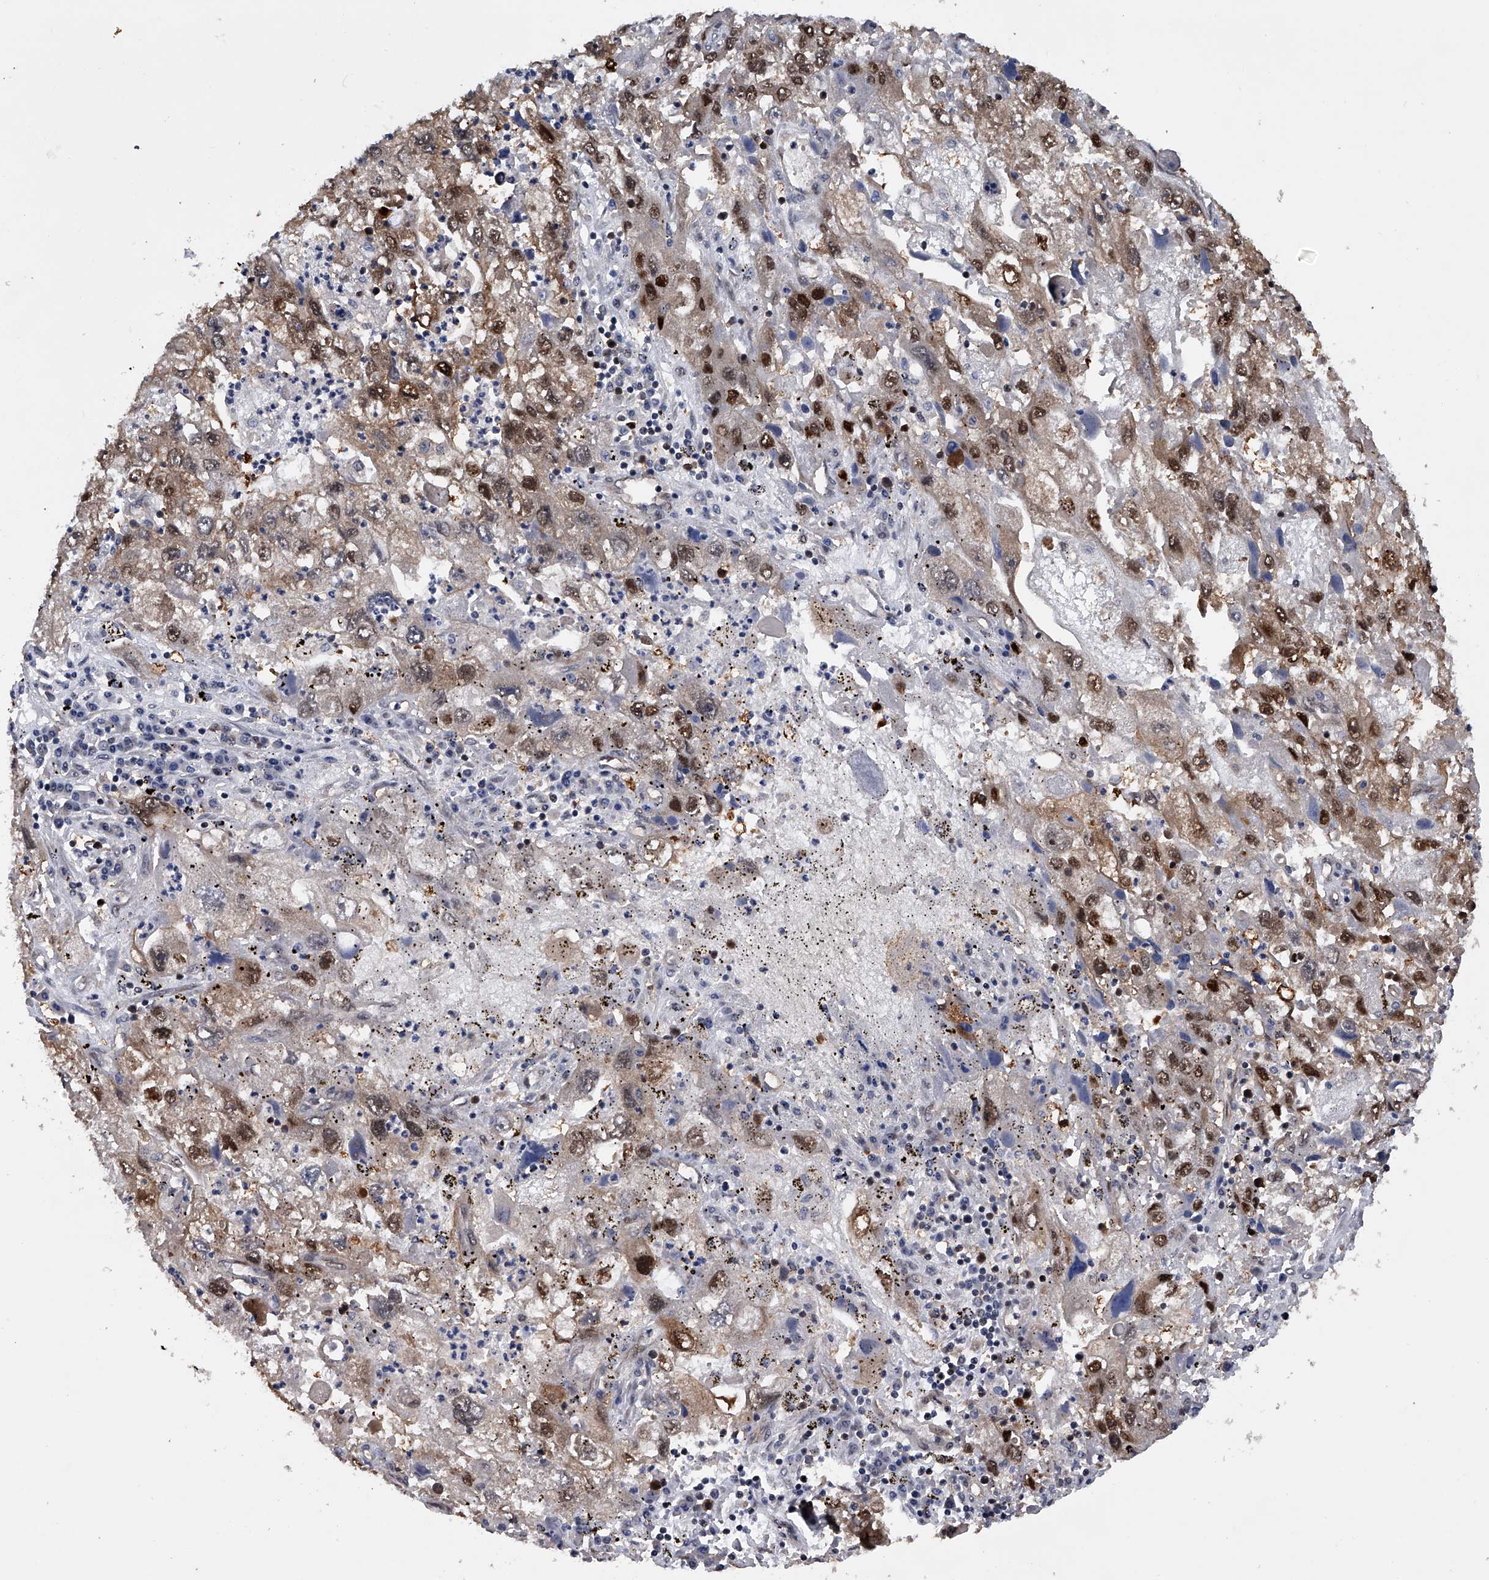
{"staining": {"intensity": "strong", "quantity": ">75%", "location": "cytoplasmic/membranous,nuclear"}, "tissue": "endometrial cancer", "cell_type": "Tumor cells", "image_type": "cancer", "snomed": [{"axis": "morphology", "description": "Adenocarcinoma, NOS"}, {"axis": "topography", "description": "Endometrium"}], "caption": "Immunohistochemical staining of endometrial adenocarcinoma displays high levels of strong cytoplasmic/membranous and nuclear protein staining in about >75% of tumor cells. The protein is shown in brown color, while the nuclei are stained blue.", "gene": "RWDD2A", "patient": {"sex": "female", "age": 49}}